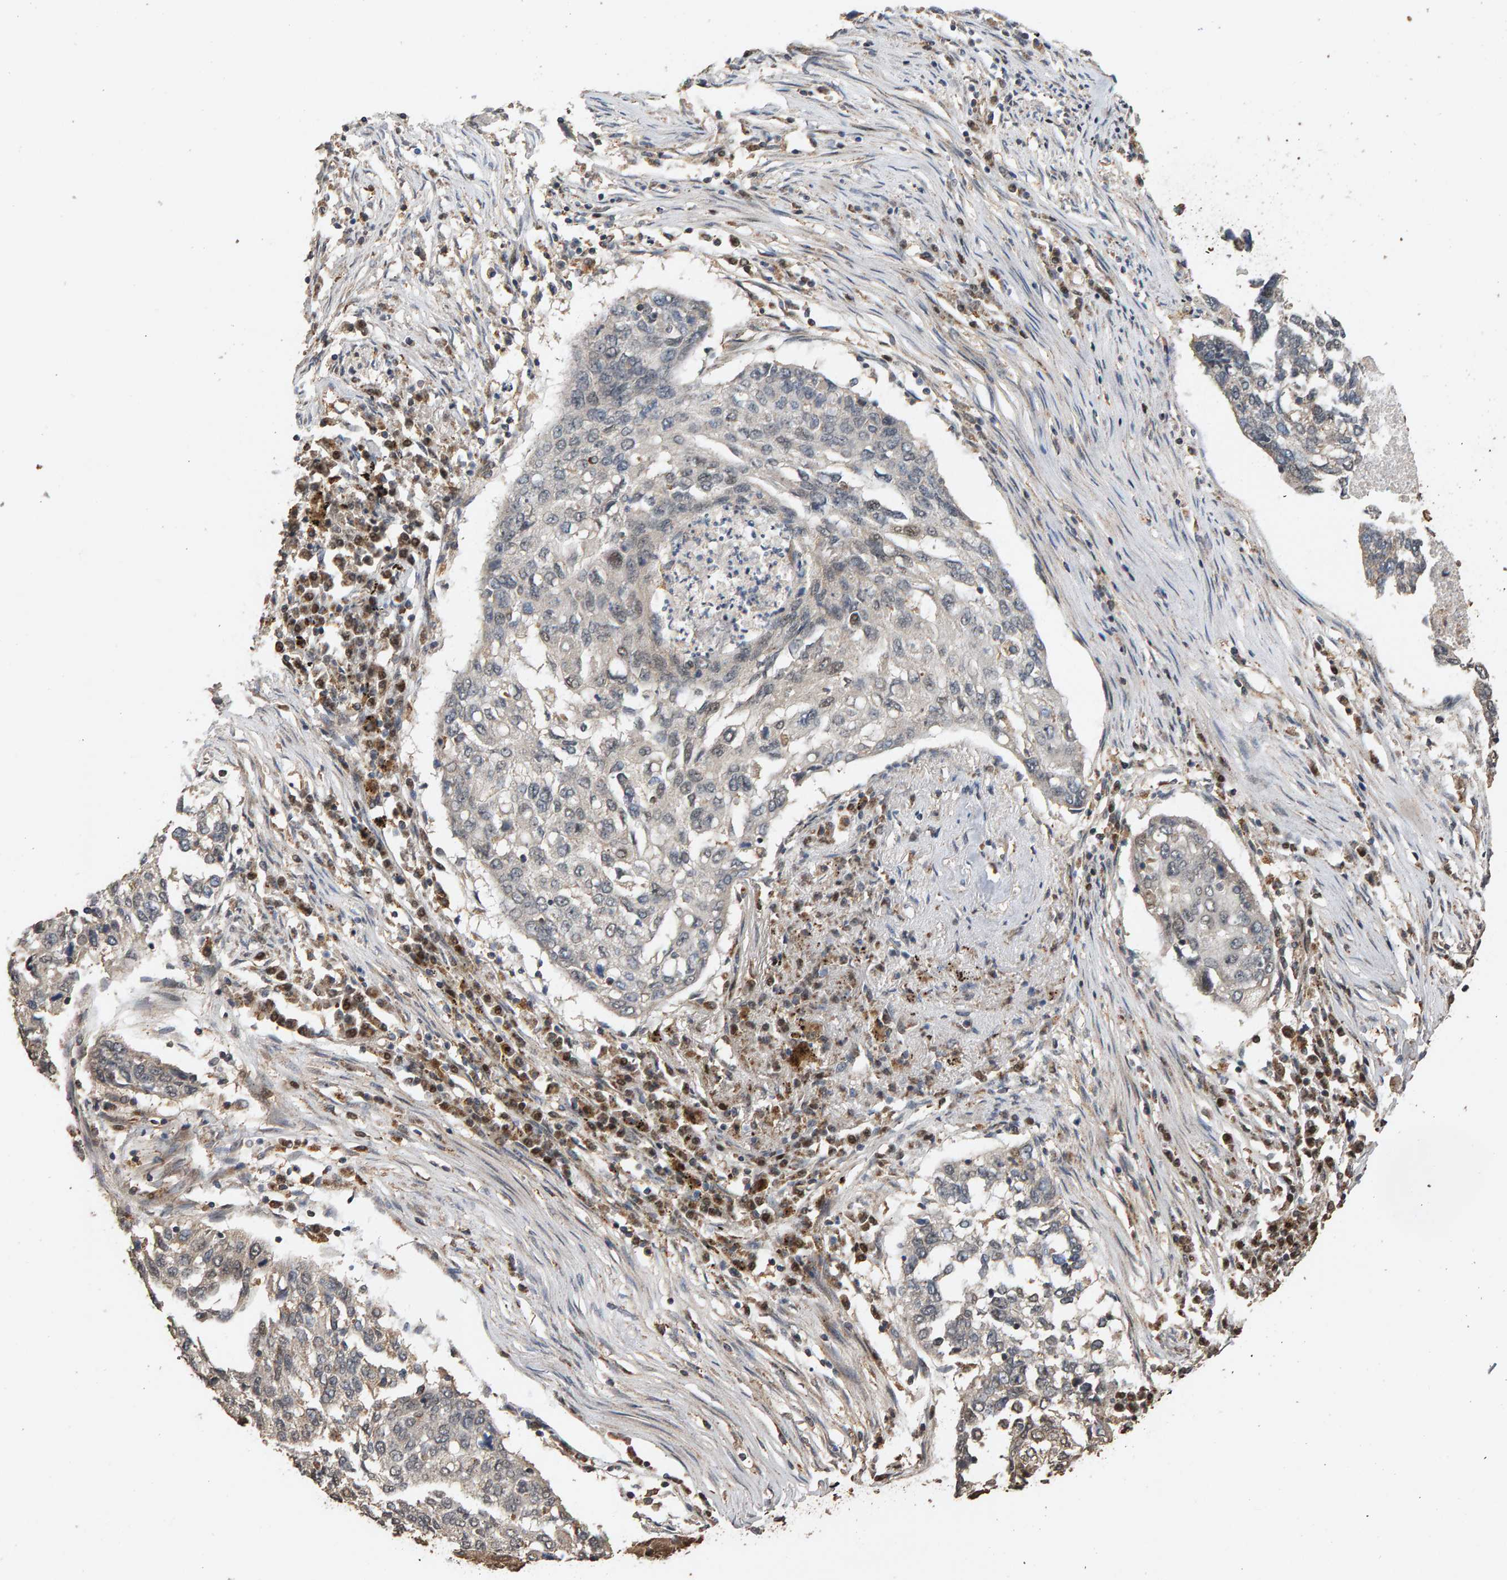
{"staining": {"intensity": "negative", "quantity": "none", "location": "none"}, "tissue": "lung cancer", "cell_type": "Tumor cells", "image_type": "cancer", "snomed": [{"axis": "morphology", "description": "Squamous cell carcinoma, NOS"}, {"axis": "topography", "description": "Lung"}], "caption": "High magnification brightfield microscopy of lung squamous cell carcinoma stained with DAB (3,3'-diaminobenzidine) (brown) and counterstained with hematoxylin (blue): tumor cells show no significant positivity.", "gene": "GSTK1", "patient": {"sex": "female", "age": 63}}